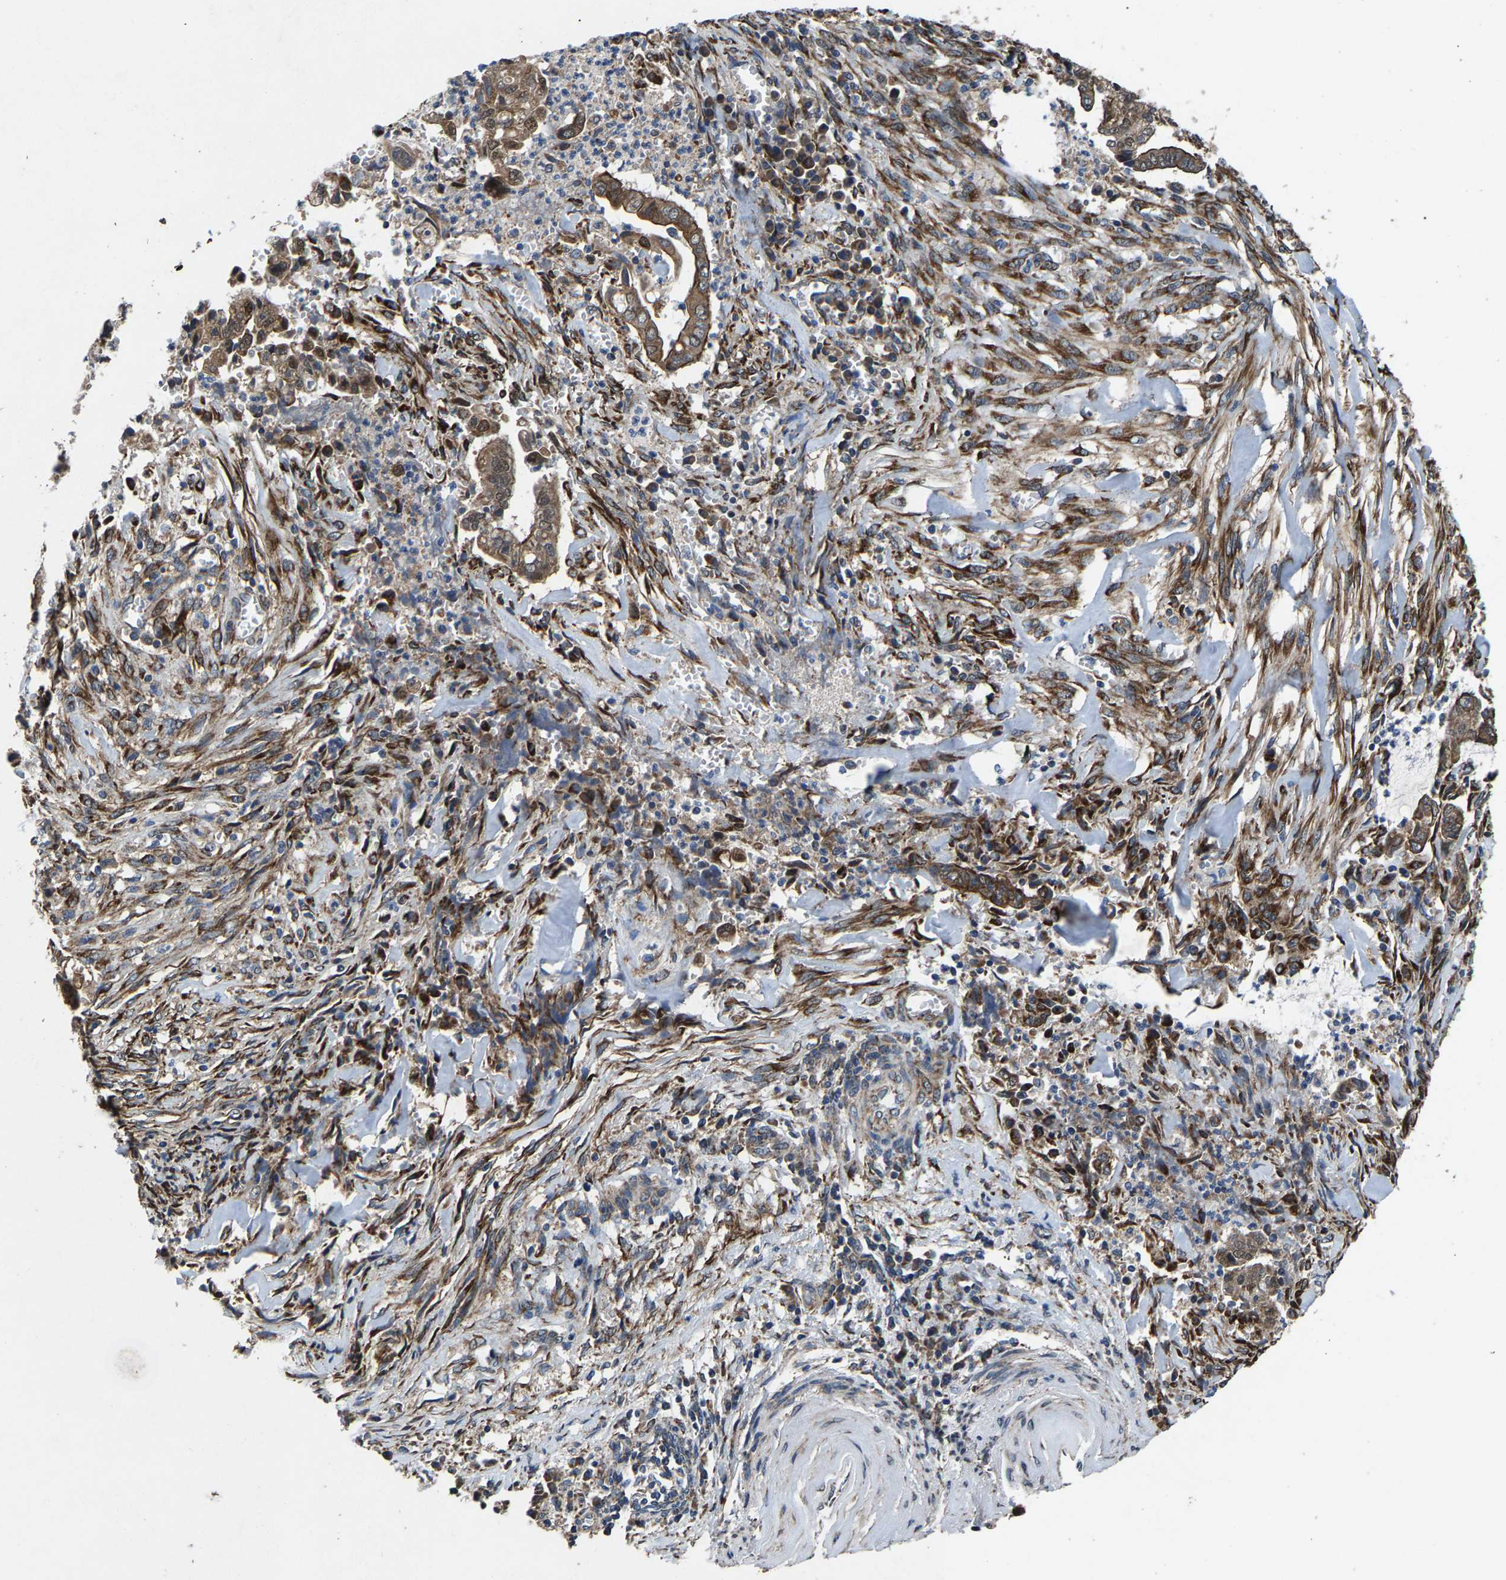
{"staining": {"intensity": "moderate", "quantity": ">75%", "location": "cytoplasmic/membranous,nuclear"}, "tissue": "cervical cancer", "cell_type": "Tumor cells", "image_type": "cancer", "snomed": [{"axis": "morphology", "description": "Adenocarcinoma, NOS"}, {"axis": "topography", "description": "Cervix"}], "caption": "Protein staining exhibits moderate cytoplasmic/membranous and nuclear staining in about >75% of tumor cells in cervical adenocarcinoma. The protein of interest is stained brown, and the nuclei are stained in blue (DAB IHC with brightfield microscopy, high magnification).", "gene": "PDP1", "patient": {"sex": "female", "age": 44}}